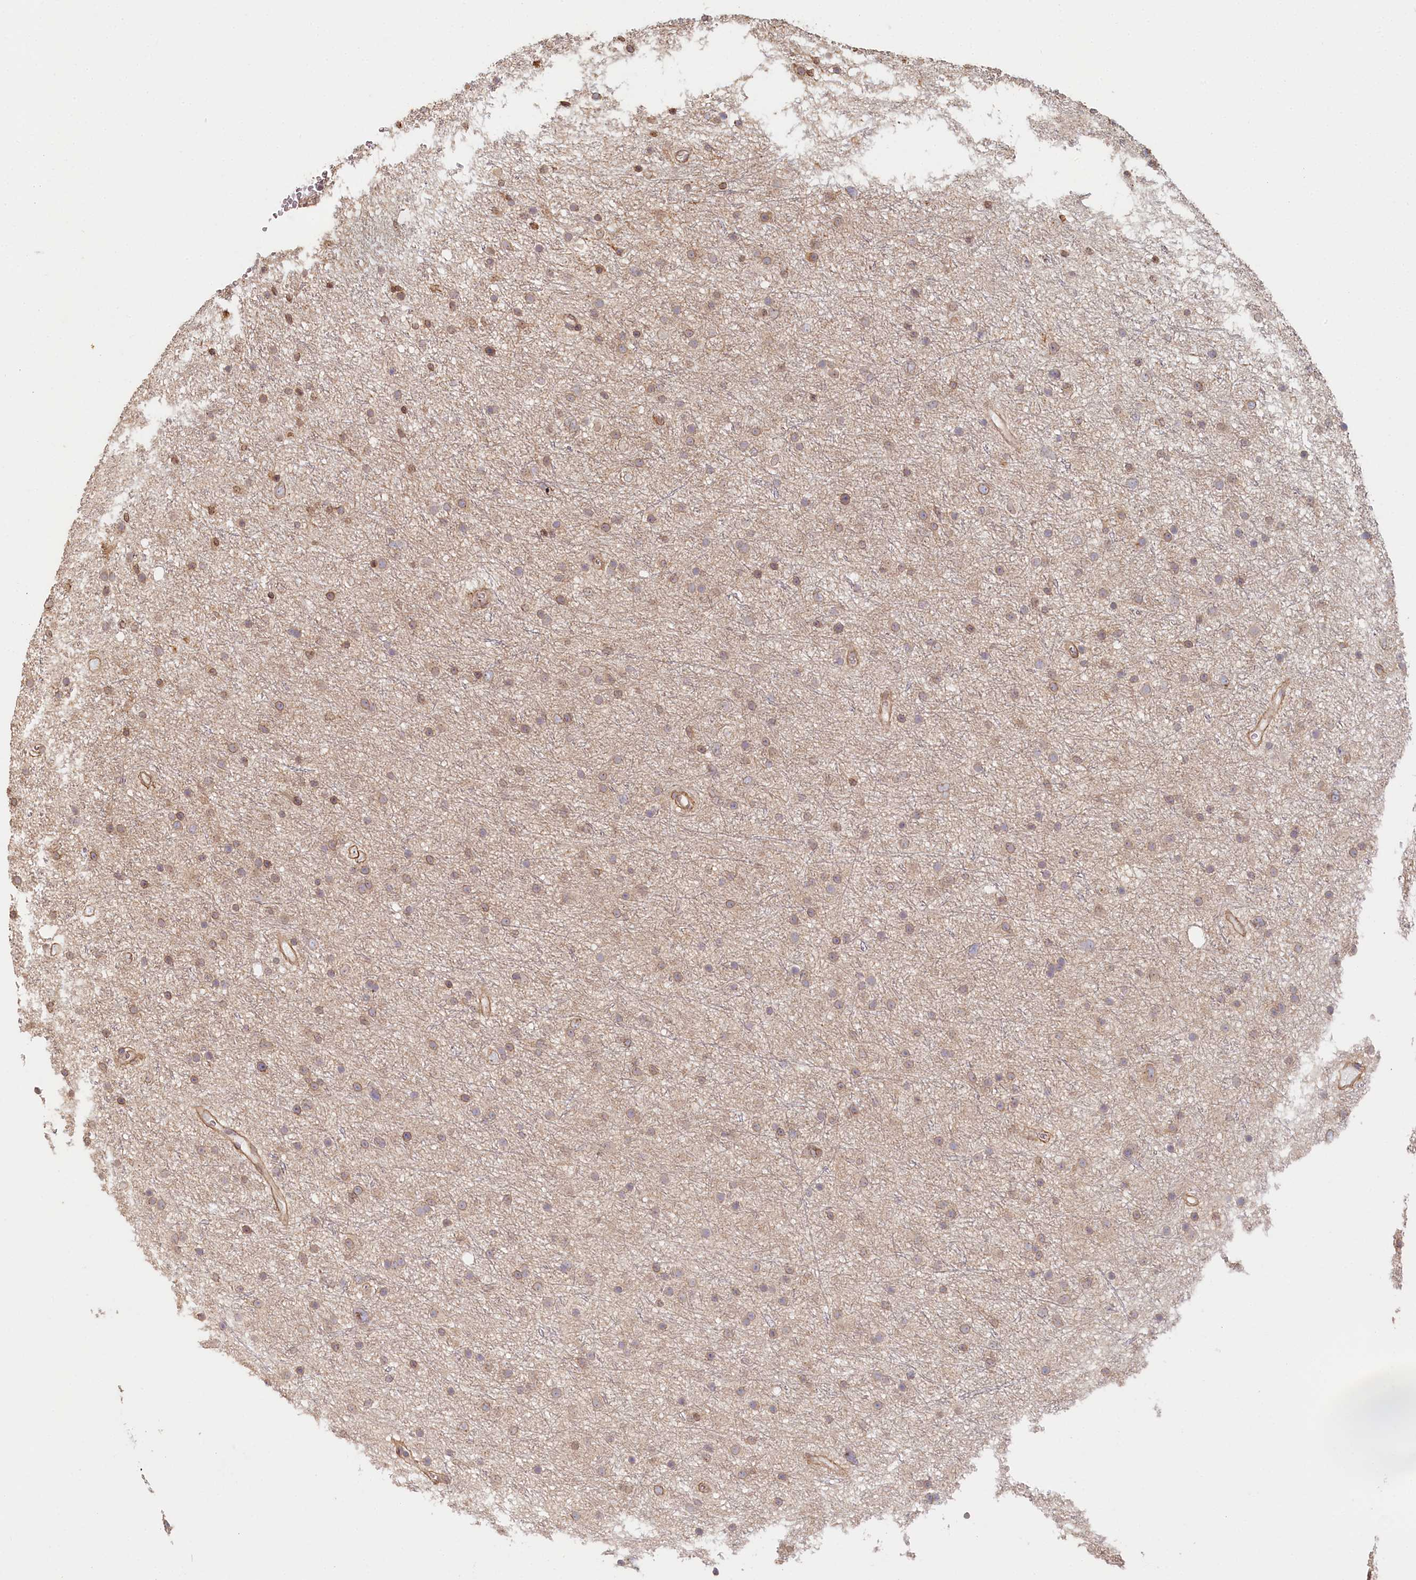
{"staining": {"intensity": "moderate", "quantity": "25%-75%", "location": "cytoplasmic/membranous,nuclear"}, "tissue": "glioma", "cell_type": "Tumor cells", "image_type": "cancer", "snomed": [{"axis": "morphology", "description": "Glioma, malignant, Low grade"}, {"axis": "topography", "description": "Cerebral cortex"}], "caption": "Protein expression analysis of human malignant glioma (low-grade) reveals moderate cytoplasmic/membranous and nuclear expression in approximately 25%-75% of tumor cells. The staining is performed using DAB brown chromogen to label protein expression. The nuclei are counter-stained blue using hematoxylin.", "gene": "TCHP", "patient": {"sex": "female", "age": 39}}